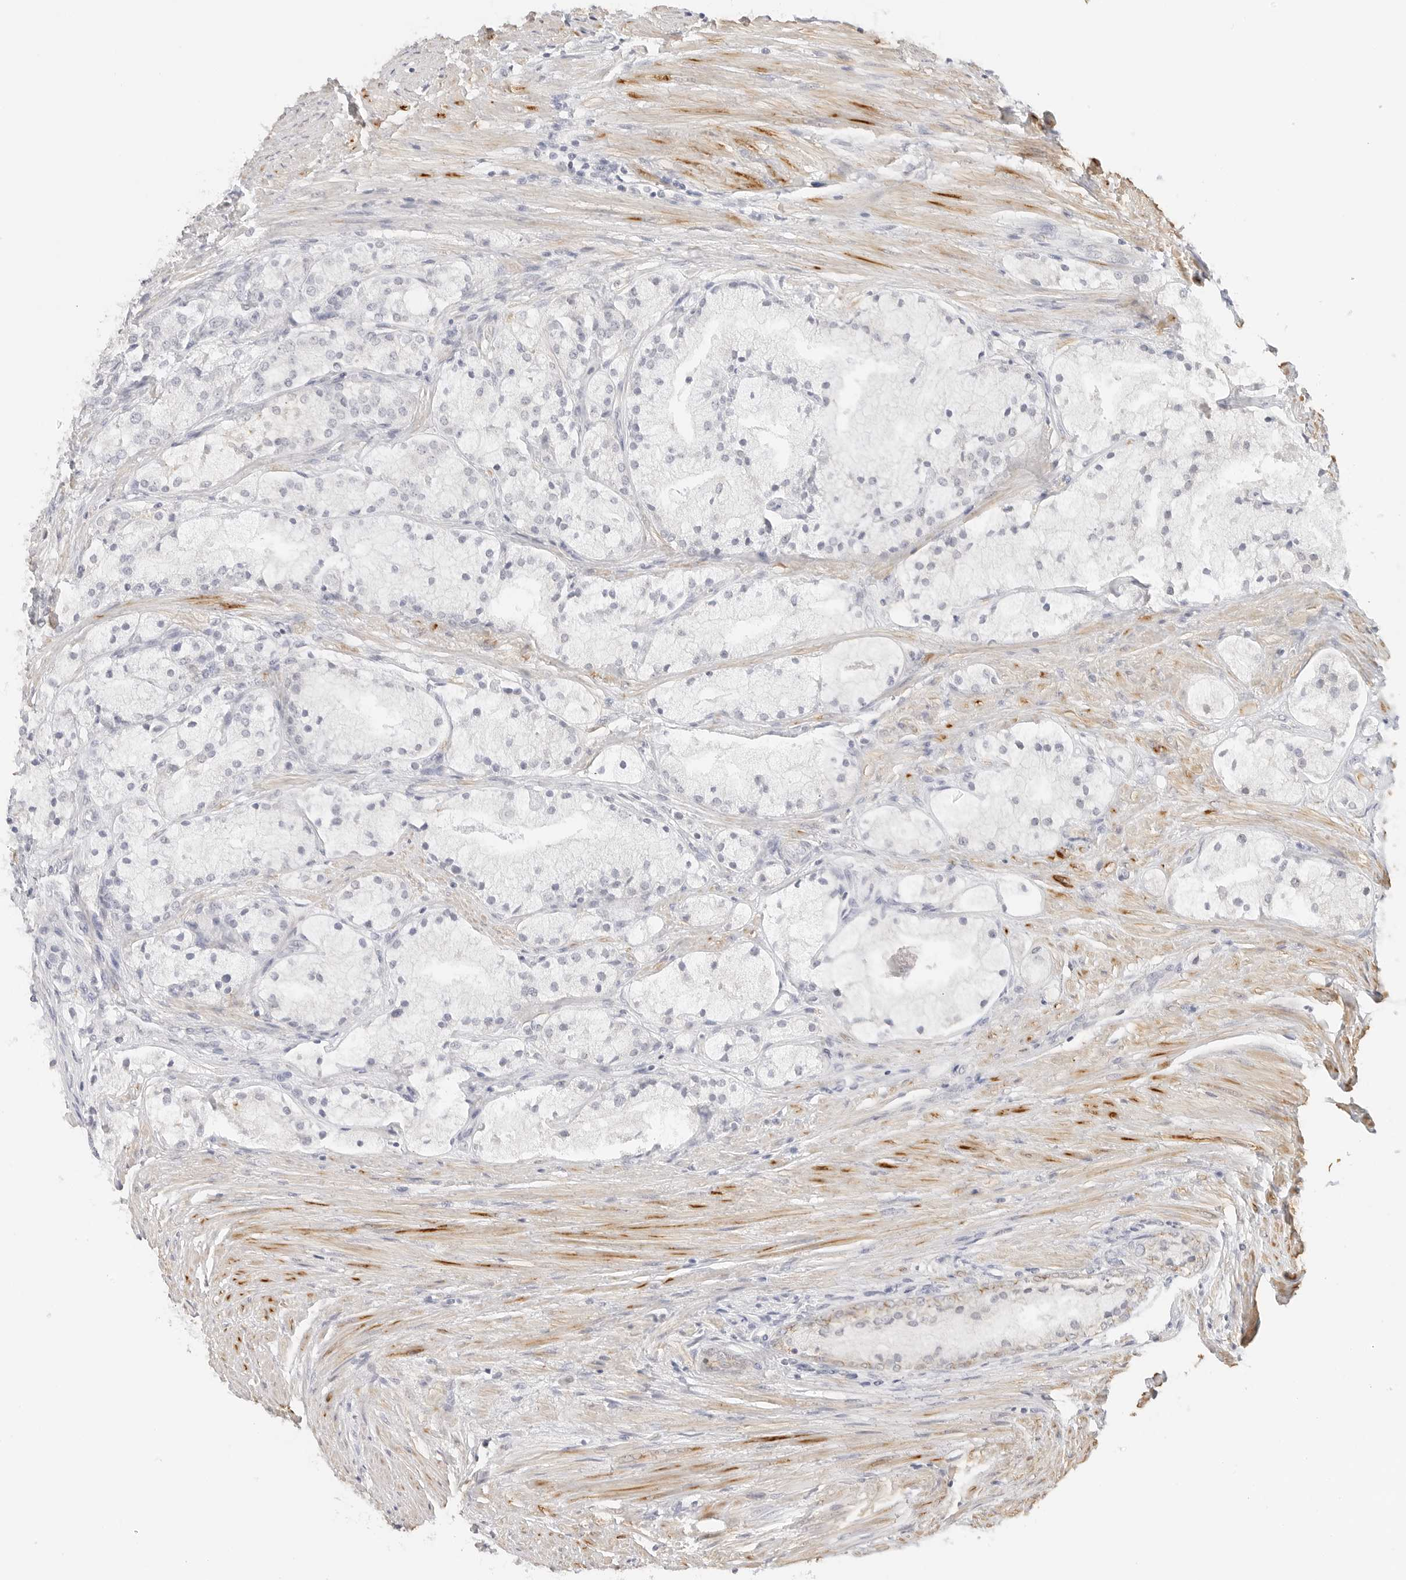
{"staining": {"intensity": "negative", "quantity": "none", "location": "none"}, "tissue": "prostate cancer", "cell_type": "Tumor cells", "image_type": "cancer", "snomed": [{"axis": "morphology", "description": "Adenocarcinoma, High grade"}, {"axis": "topography", "description": "Prostate"}], "caption": "Immunohistochemistry image of neoplastic tissue: human adenocarcinoma (high-grade) (prostate) stained with DAB (3,3'-diaminobenzidine) reveals no significant protein expression in tumor cells.", "gene": "PCDH19", "patient": {"sex": "male", "age": 50}}